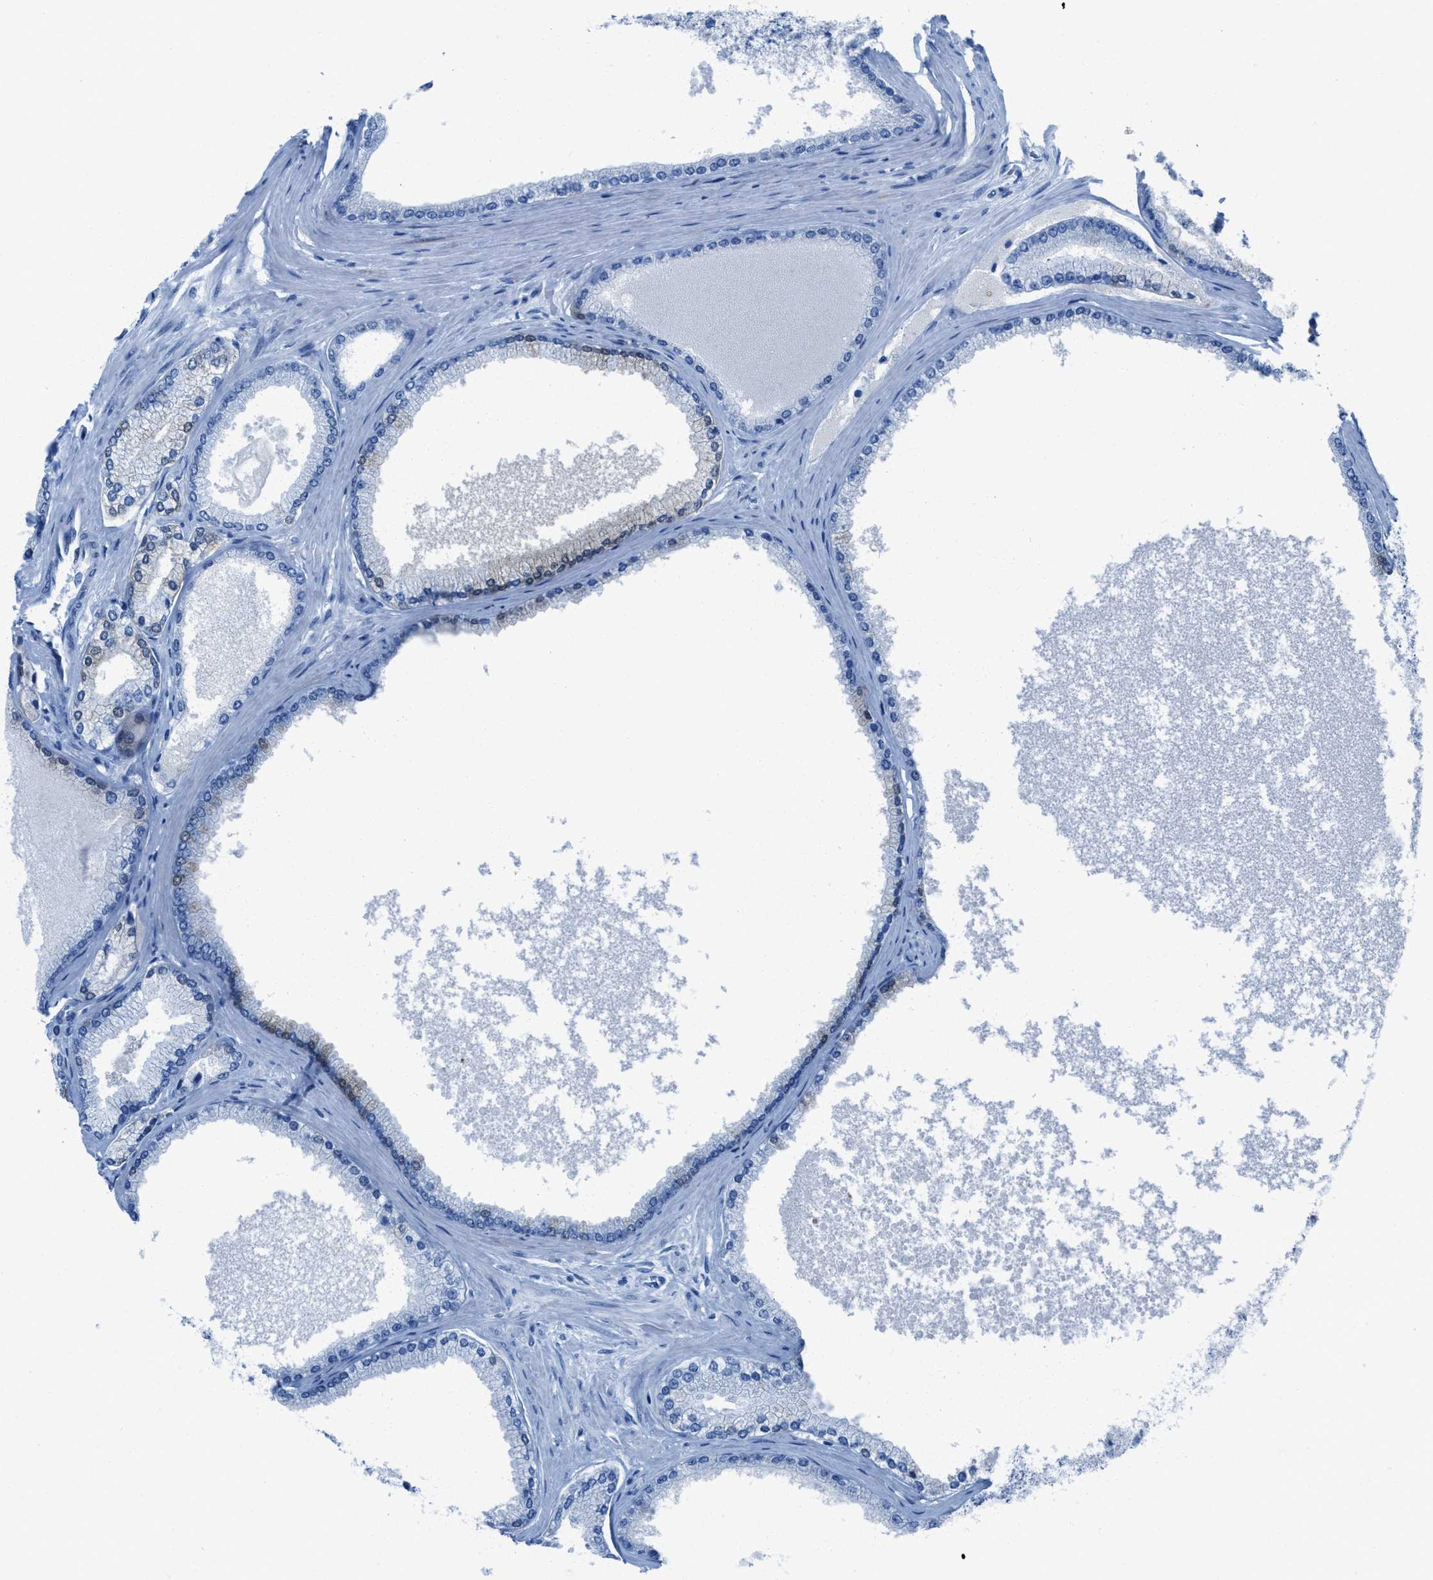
{"staining": {"intensity": "negative", "quantity": "none", "location": "none"}, "tissue": "prostate cancer", "cell_type": "Tumor cells", "image_type": "cancer", "snomed": [{"axis": "morphology", "description": "Adenocarcinoma, High grade"}, {"axis": "topography", "description": "Prostate"}], "caption": "Tumor cells are negative for protein expression in human prostate cancer. The staining was performed using DAB (3,3'-diaminobenzidine) to visualize the protein expression in brown, while the nuclei were stained in blue with hematoxylin (Magnification: 20x).", "gene": "CDKN2A", "patient": {"sex": "male", "age": 61}}